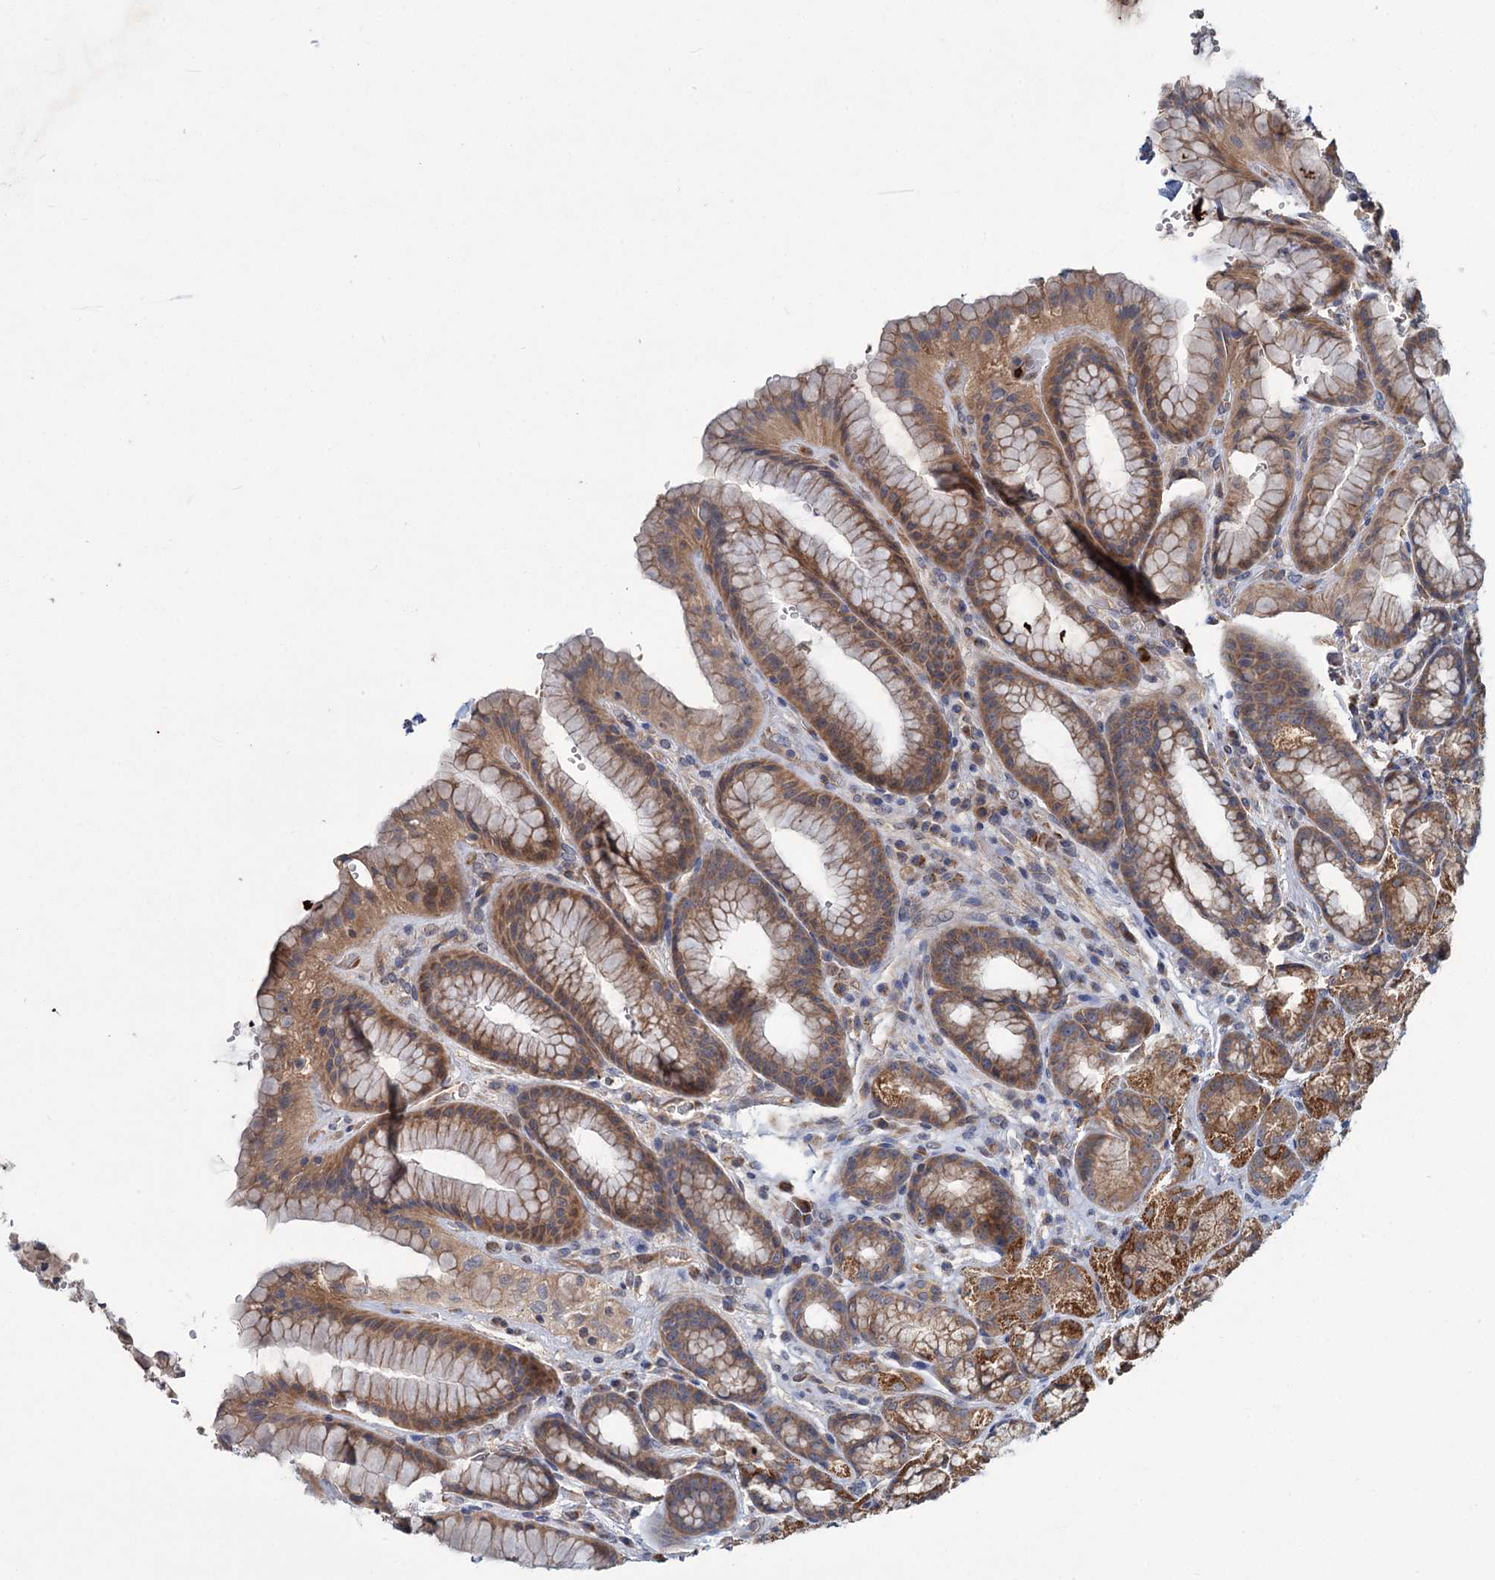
{"staining": {"intensity": "strong", "quantity": "25%-75%", "location": "cytoplasmic/membranous"}, "tissue": "stomach", "cell_type": "Glandular cells", "image_type": "normal", "snomed": [{"axis": "morphology", "description": "Normal tissue, NOS"}, {"axis": "morphology", "description": "Adenocarcinoma, NOS"}, {"axis": "topography", "description": "Stomach"}], "caption": "Human stomach stained for a protein (brown) shows strong cytoplasmic/membranous positive positivity in about 25%-75% of glandular cells.", "gene": "DYNC2H1", "patient": {"sex": "male", "age": 57}}